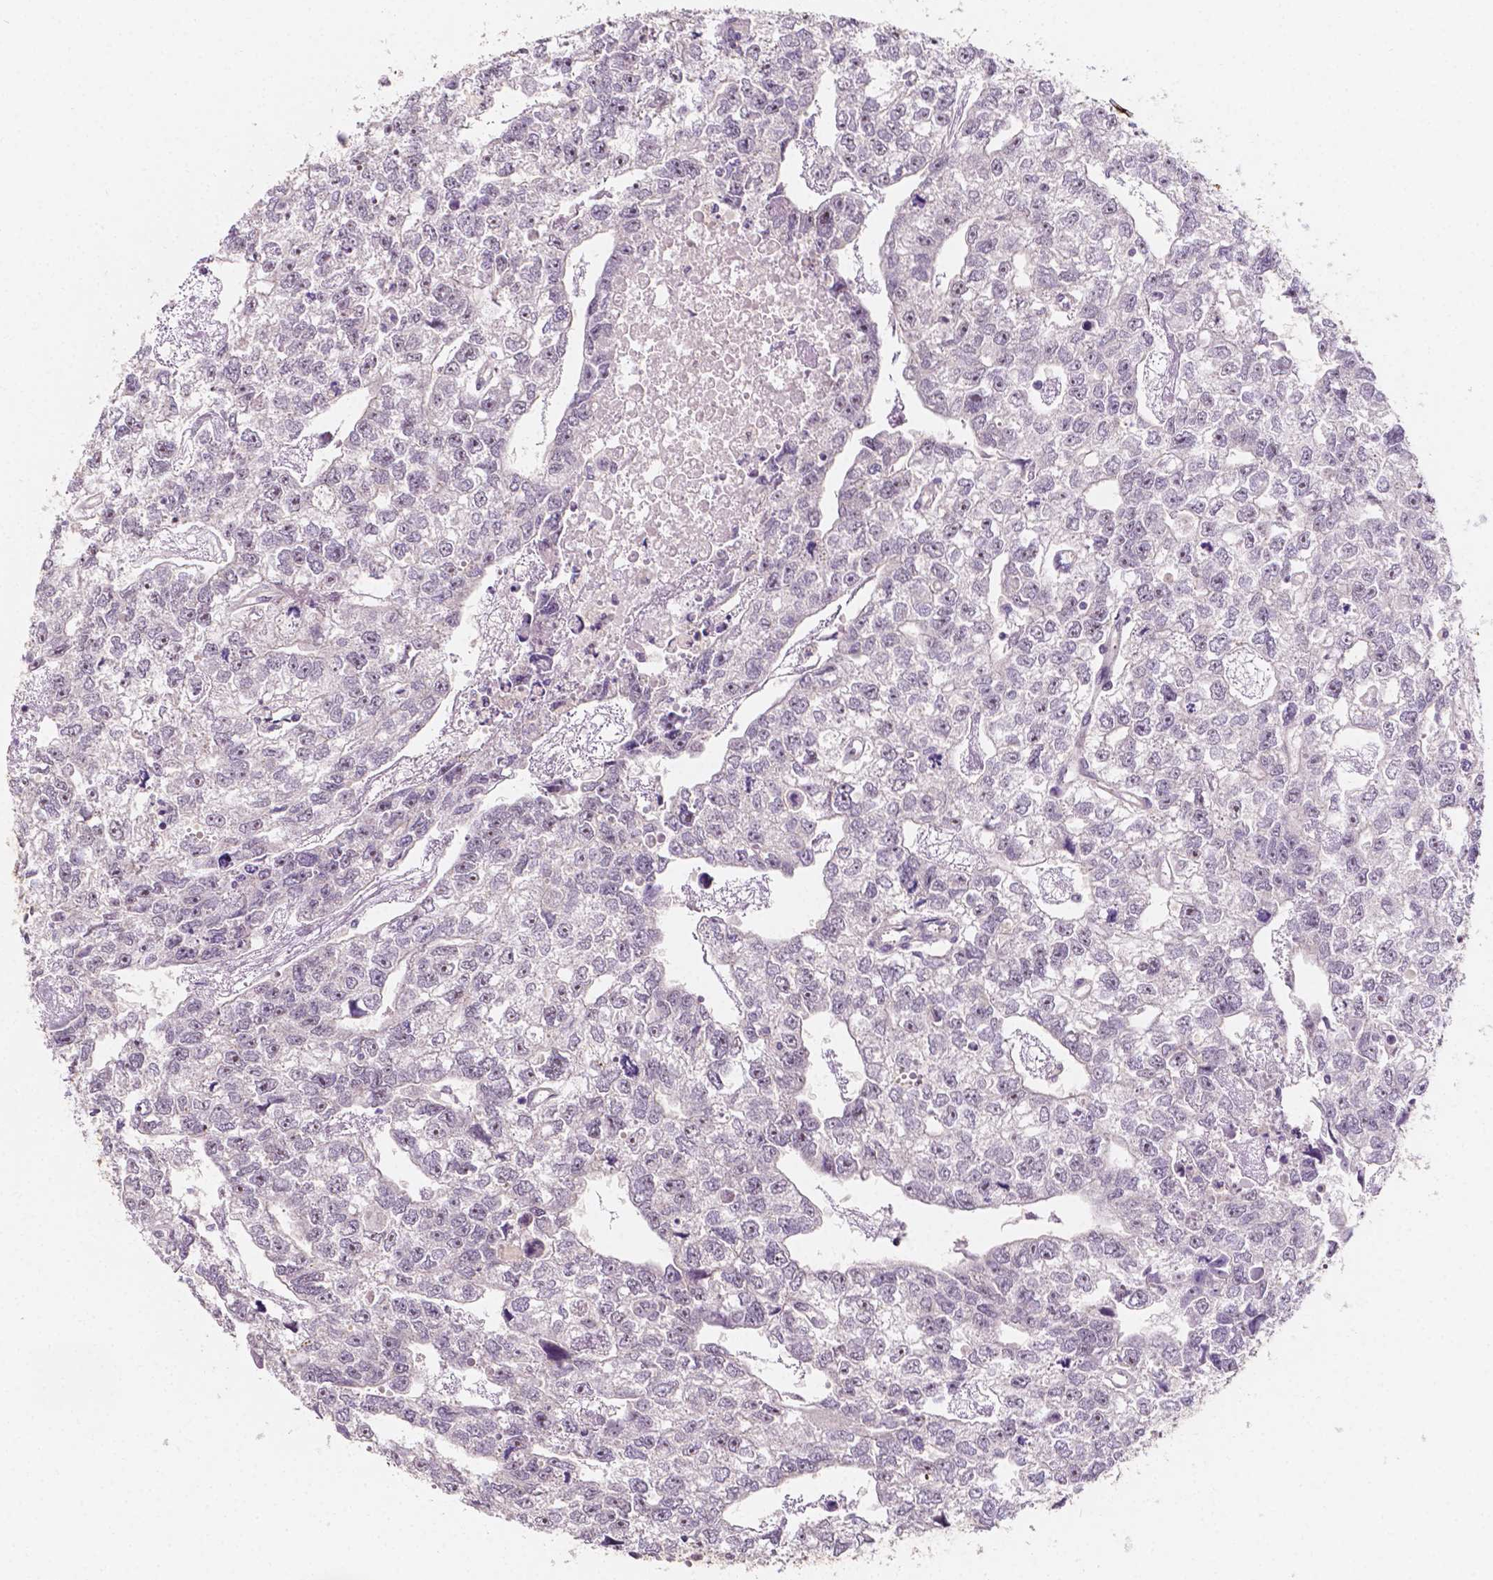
{"staining": {"intensity": "negative", "quantity": "none", "location": "none"}, "tissue": "testis cancer", "cell_type": "Tumor cells", "image_type": "cancer", "snomed": [{"axis": "morphology", "description": "Carcinoma, Embryonal, NOS"}, {"axis": "morphology", "description": "Teratoma, malignant, NOS"}, {"axis": "topography", "description": "Testis"}], "caption": "Immunohistochemistry of human testis cancer (teratoma (malignant)) shows no staining in tumor cells.", "gene": "SIRT2", "patient": {"sex": "male", "age": 44}}